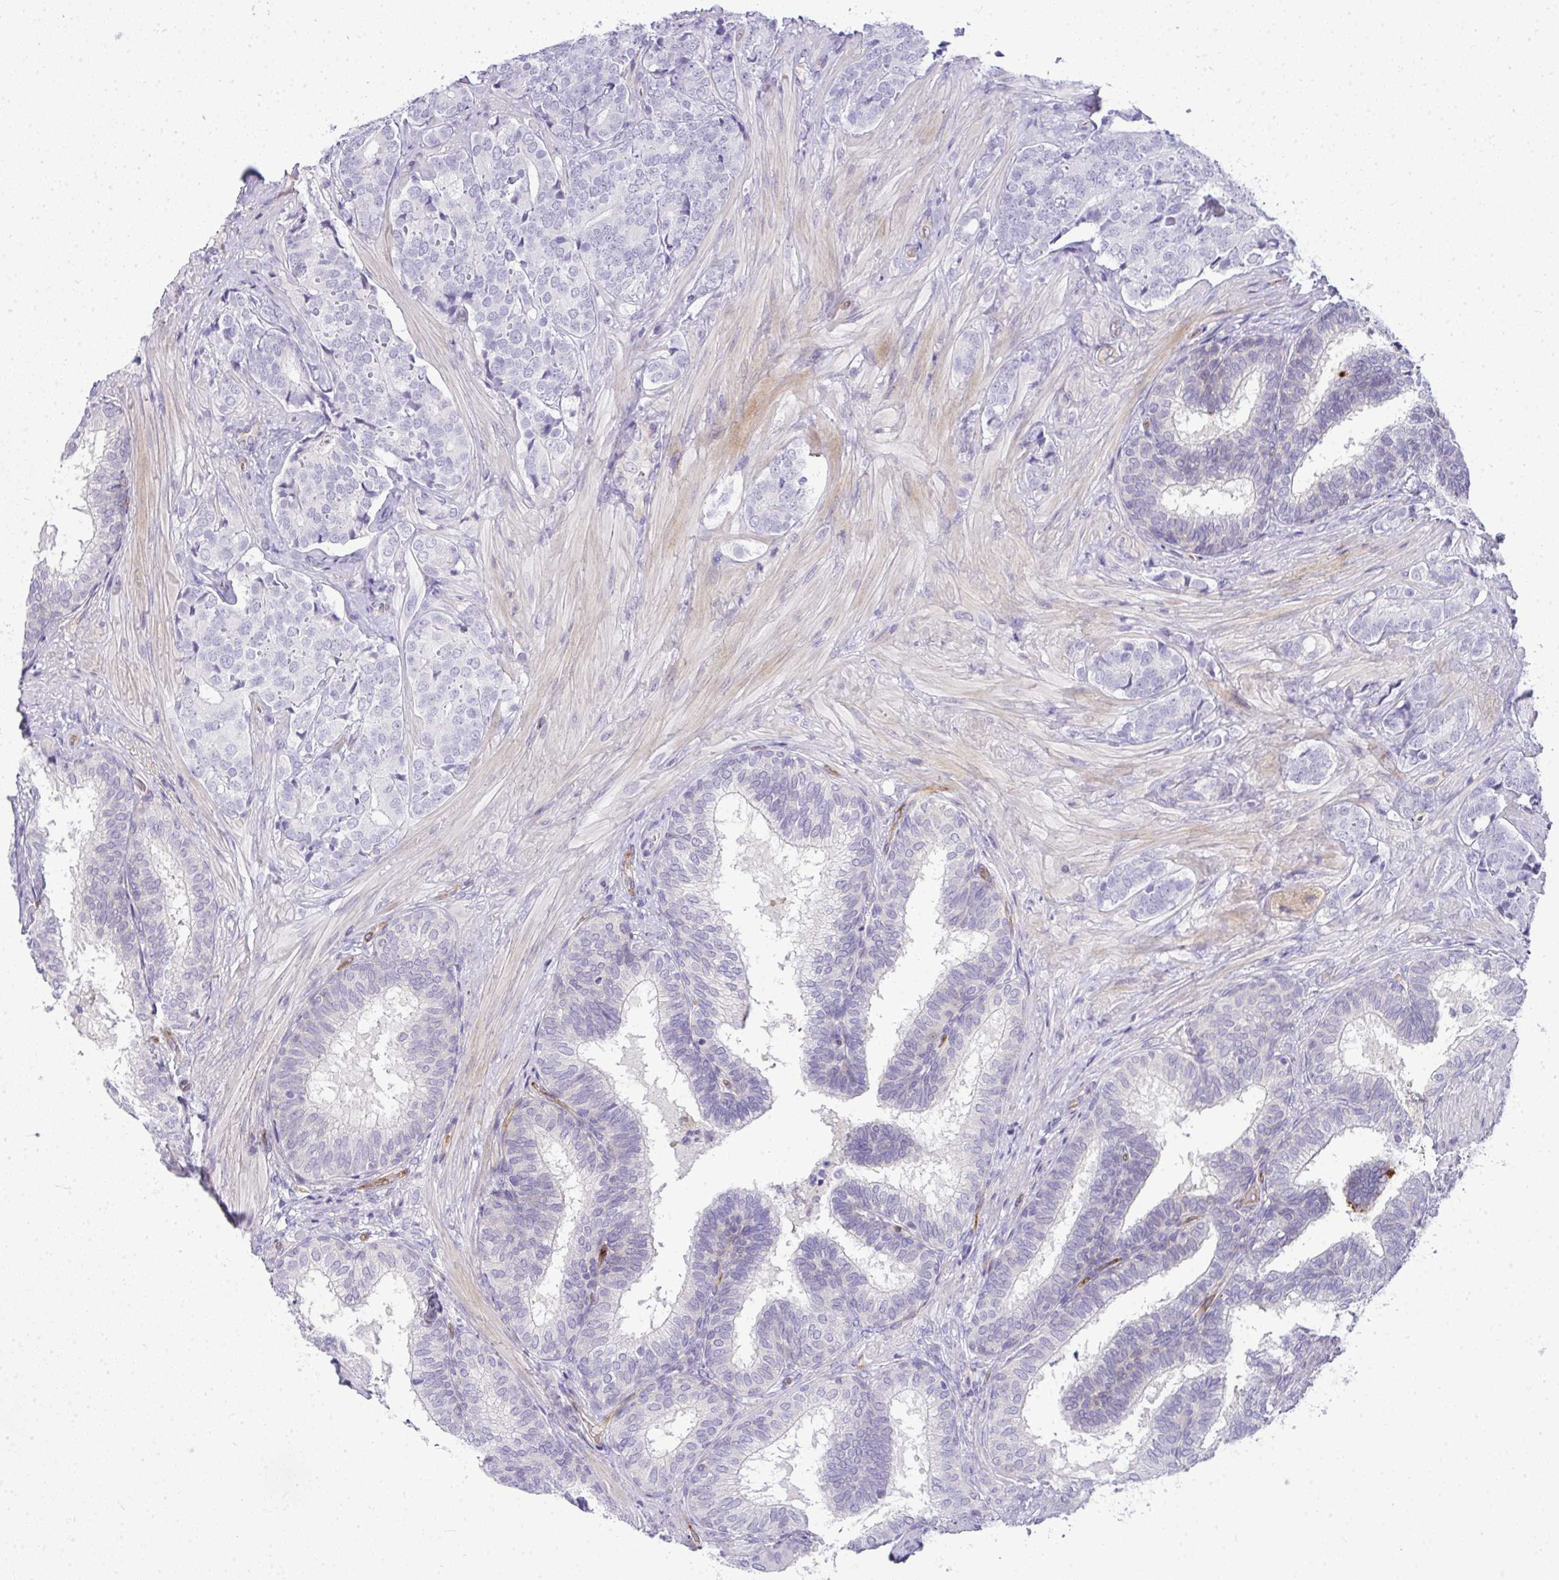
{"staining": {"intensity": "negative", "quantity": "none", "location": "none"}, "tissue": "prostate cancer", "cell_type": "Tumor cells", "image_type": "cancer", "snomed": [{"axis": "morphology", "description": "Adenocarcinoma, High grade"}, {"axis": "topography", "description": "Prostate"}], "caption": "A high-resolution photomicrograph shows IHC staining of prostate cancer (adenocarcinoma (high-grade)), which exhibits no significant expression in tumor cells. The staining is performed using DAB brown chromogen with nuclei counter-stained in using hematoxylin.", "gene": "LIPE", "patient": {"sex": "male", "age": 62}}